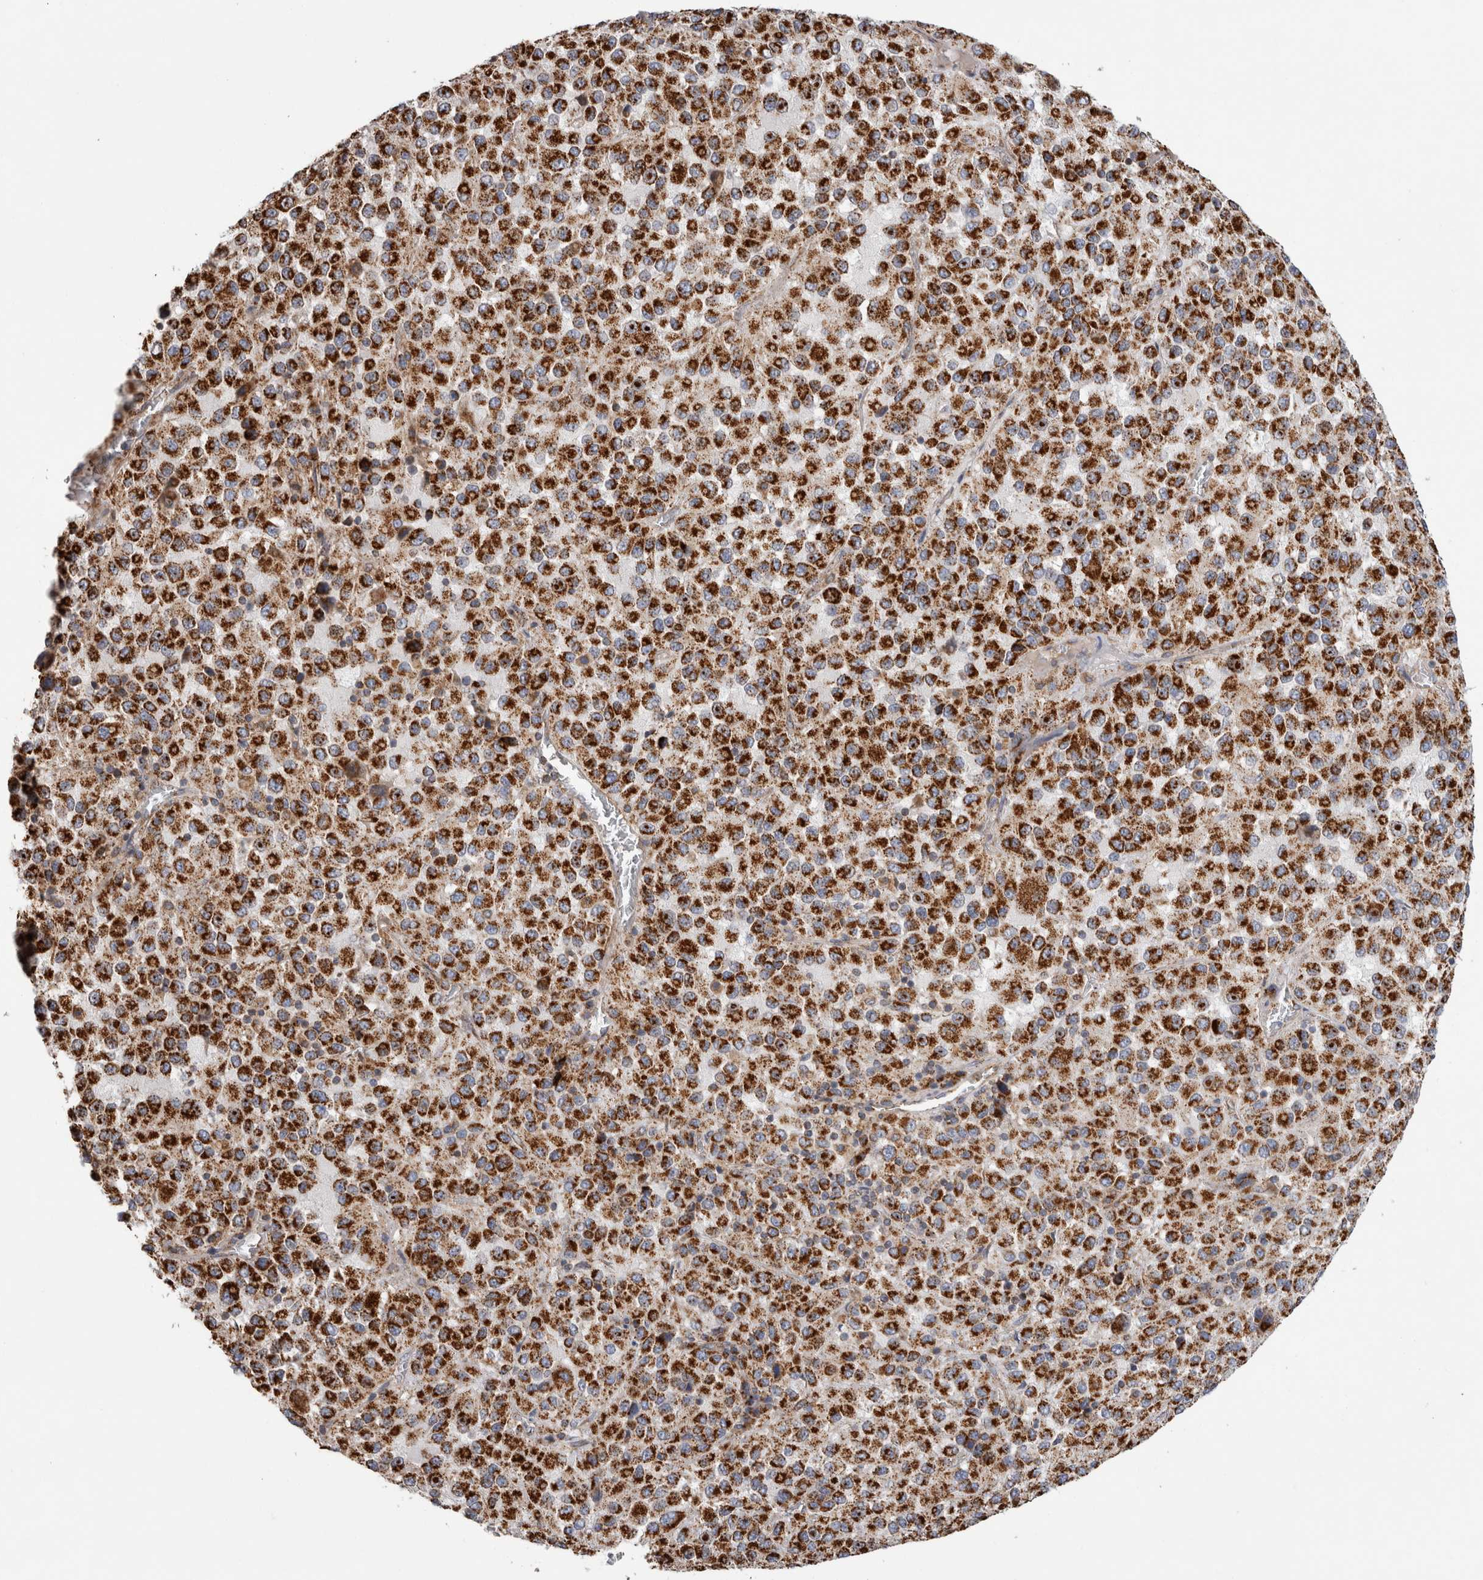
{"staining": {"intensity": "strong", "quantity": ">75%", "location": "cytoplasmic/membranous"}, "tissue": "melanoma", "cell_type": "Tumor cells", "image_type": "cancer", "snomed": [{"axis": "morphology", "description": "Malignant melanoma, Metastatic site"}, {"axis": "topography", "description": "Lung"}], "caption": "This micrograph reveals melanoma stained with IHC to label a protein in brown. The cytoplasmic/membranous of tumor cells show strong positivity for the protein. Nuclei are counter-stained blue.", "gene": "IARS2", "patient": {"sex": "male", "age": 64}}